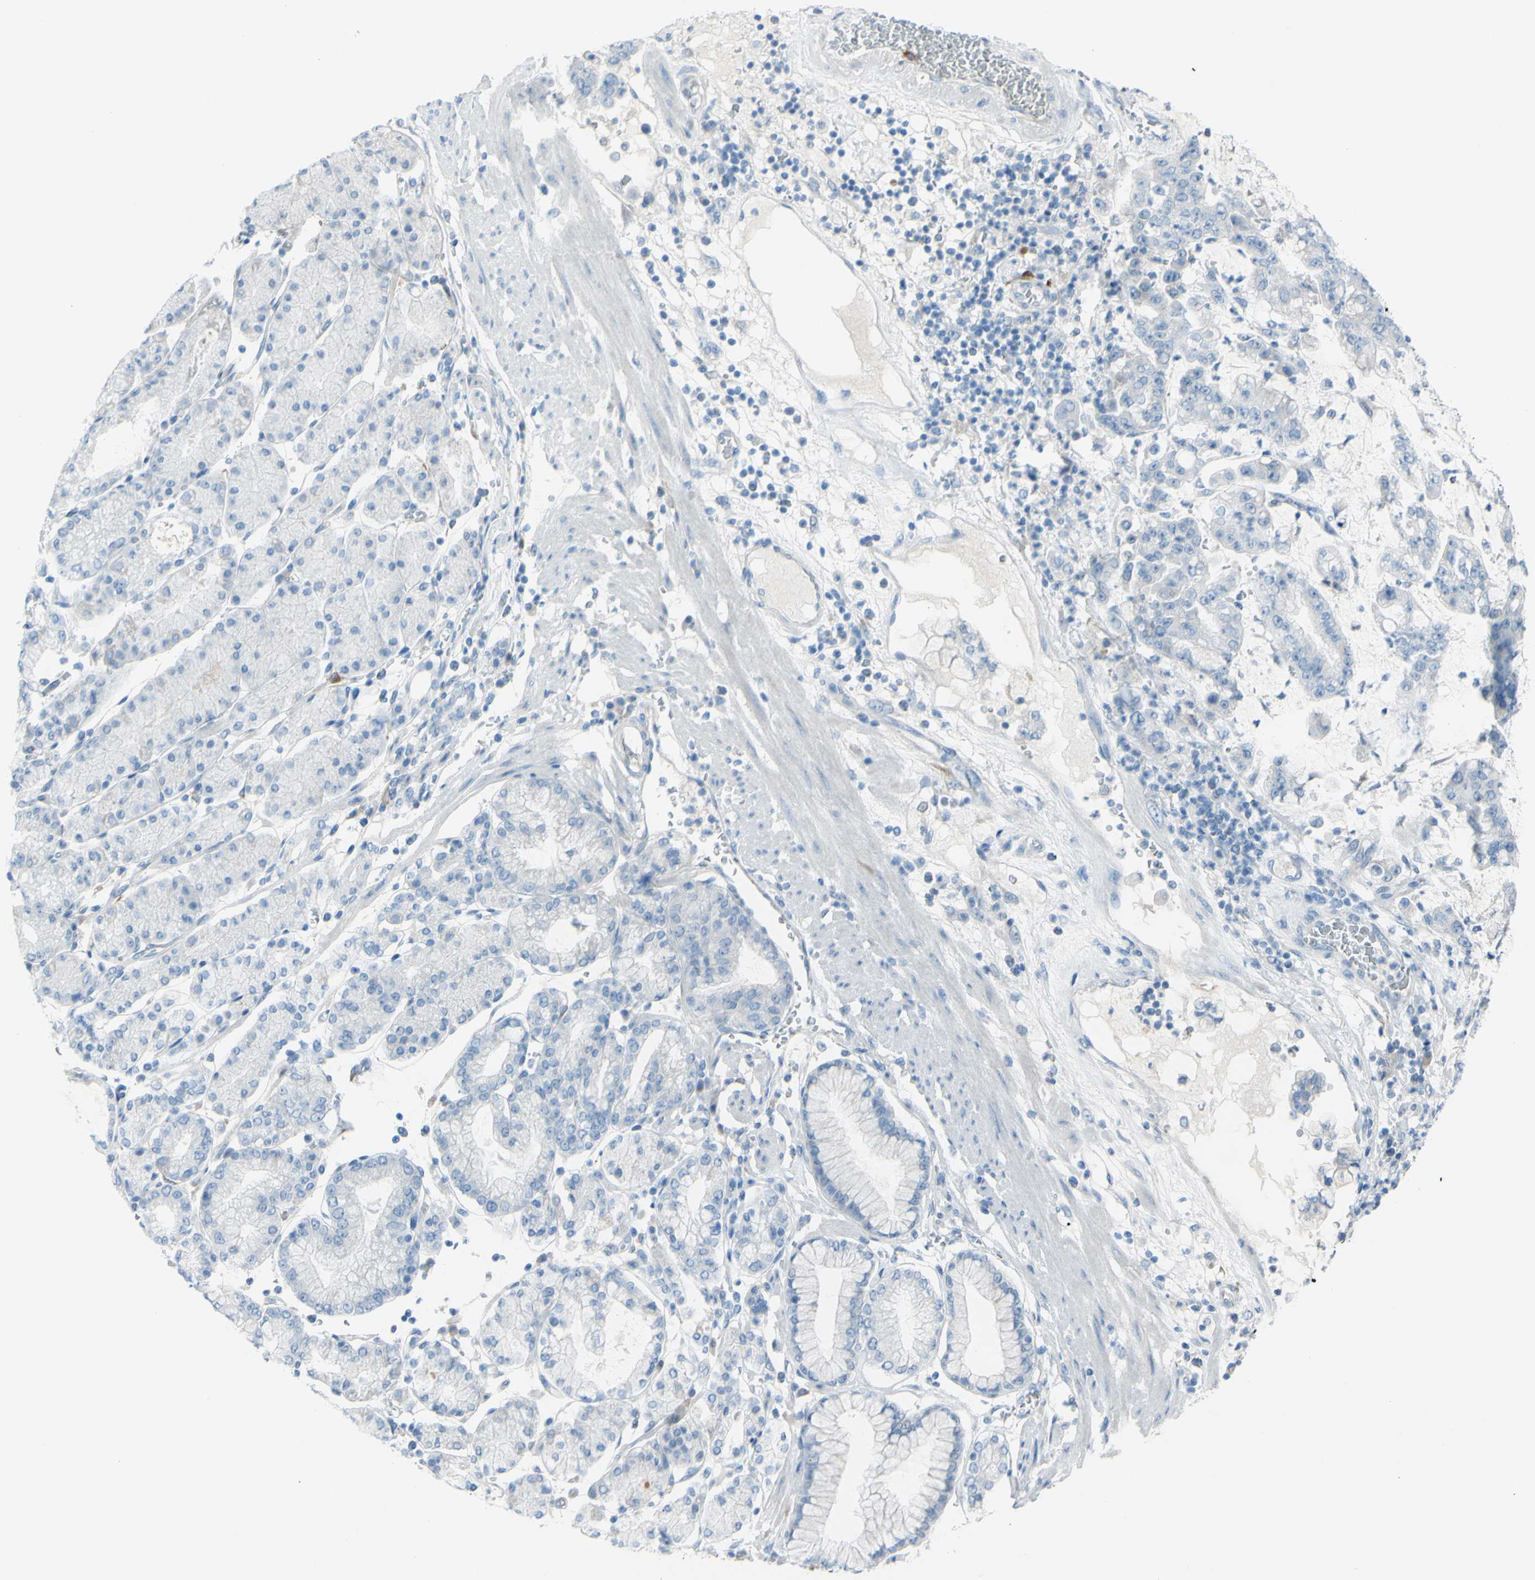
{"staining": {"intensity": "negative", "quantity": "none", "location": "none"}, "tissue": "stomach cancer", "cell_type": "Tumor cells", "image_type": "cancer", "snomed": [{"axis": "morphology", "description": "Normal tissue, NOS"}, {"axis": "morphology", "description": "Adenocarcinoma, NOS"}, {"axis": "topography", "description": "Stomach, upper"}, {"axis": "topography", "description": "Stomach"}], "caption": "DAB (3,3'-diaminobenzidine) immunohistochemical staining of human stomach cancer (adenocarcinoma) demonstrates no significant expression in tumor cells.", "gene": "TFPI2", "patient": {"sex": "male", "age": 76}}